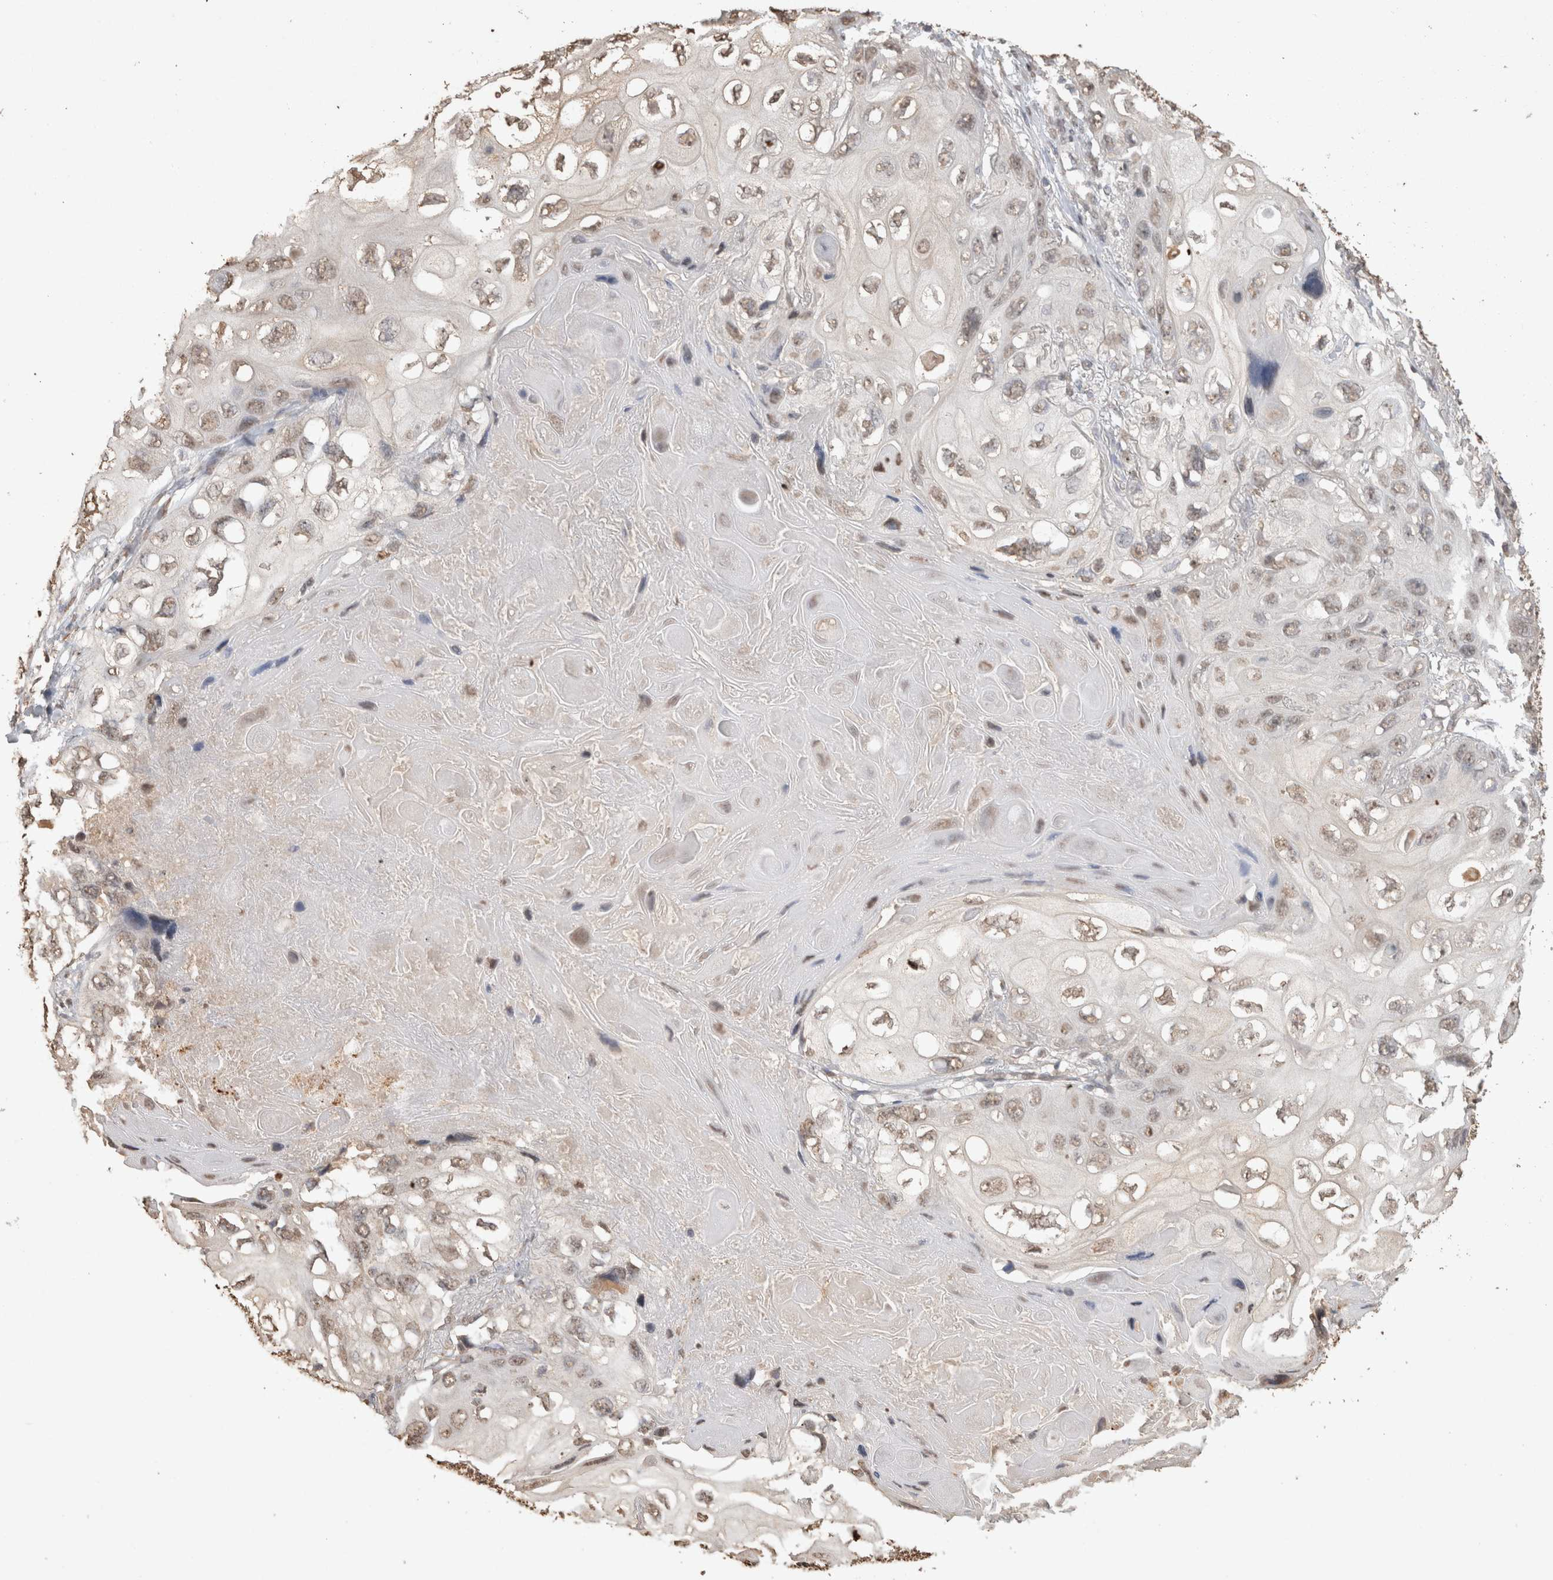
{"staining": {"intensity": "weak", "quantity": "25%-75%", "location": "nuclear"}, "tissue": "lung cancer", "cell_type": "Tumor cells", "image_type": "cancer", "snomed": [{"axis": "morphology", "description": "Squamous cell carcinoma, NOS"}, {"axis": "topography", "description": "Lung"}], "caption": "A low amount of weak nuclear staining is seen in about 25%-75% of tumor cells in lung cancer tissue.", "gene": "MLX", "patient": {"sex": "female", "age": 73}}